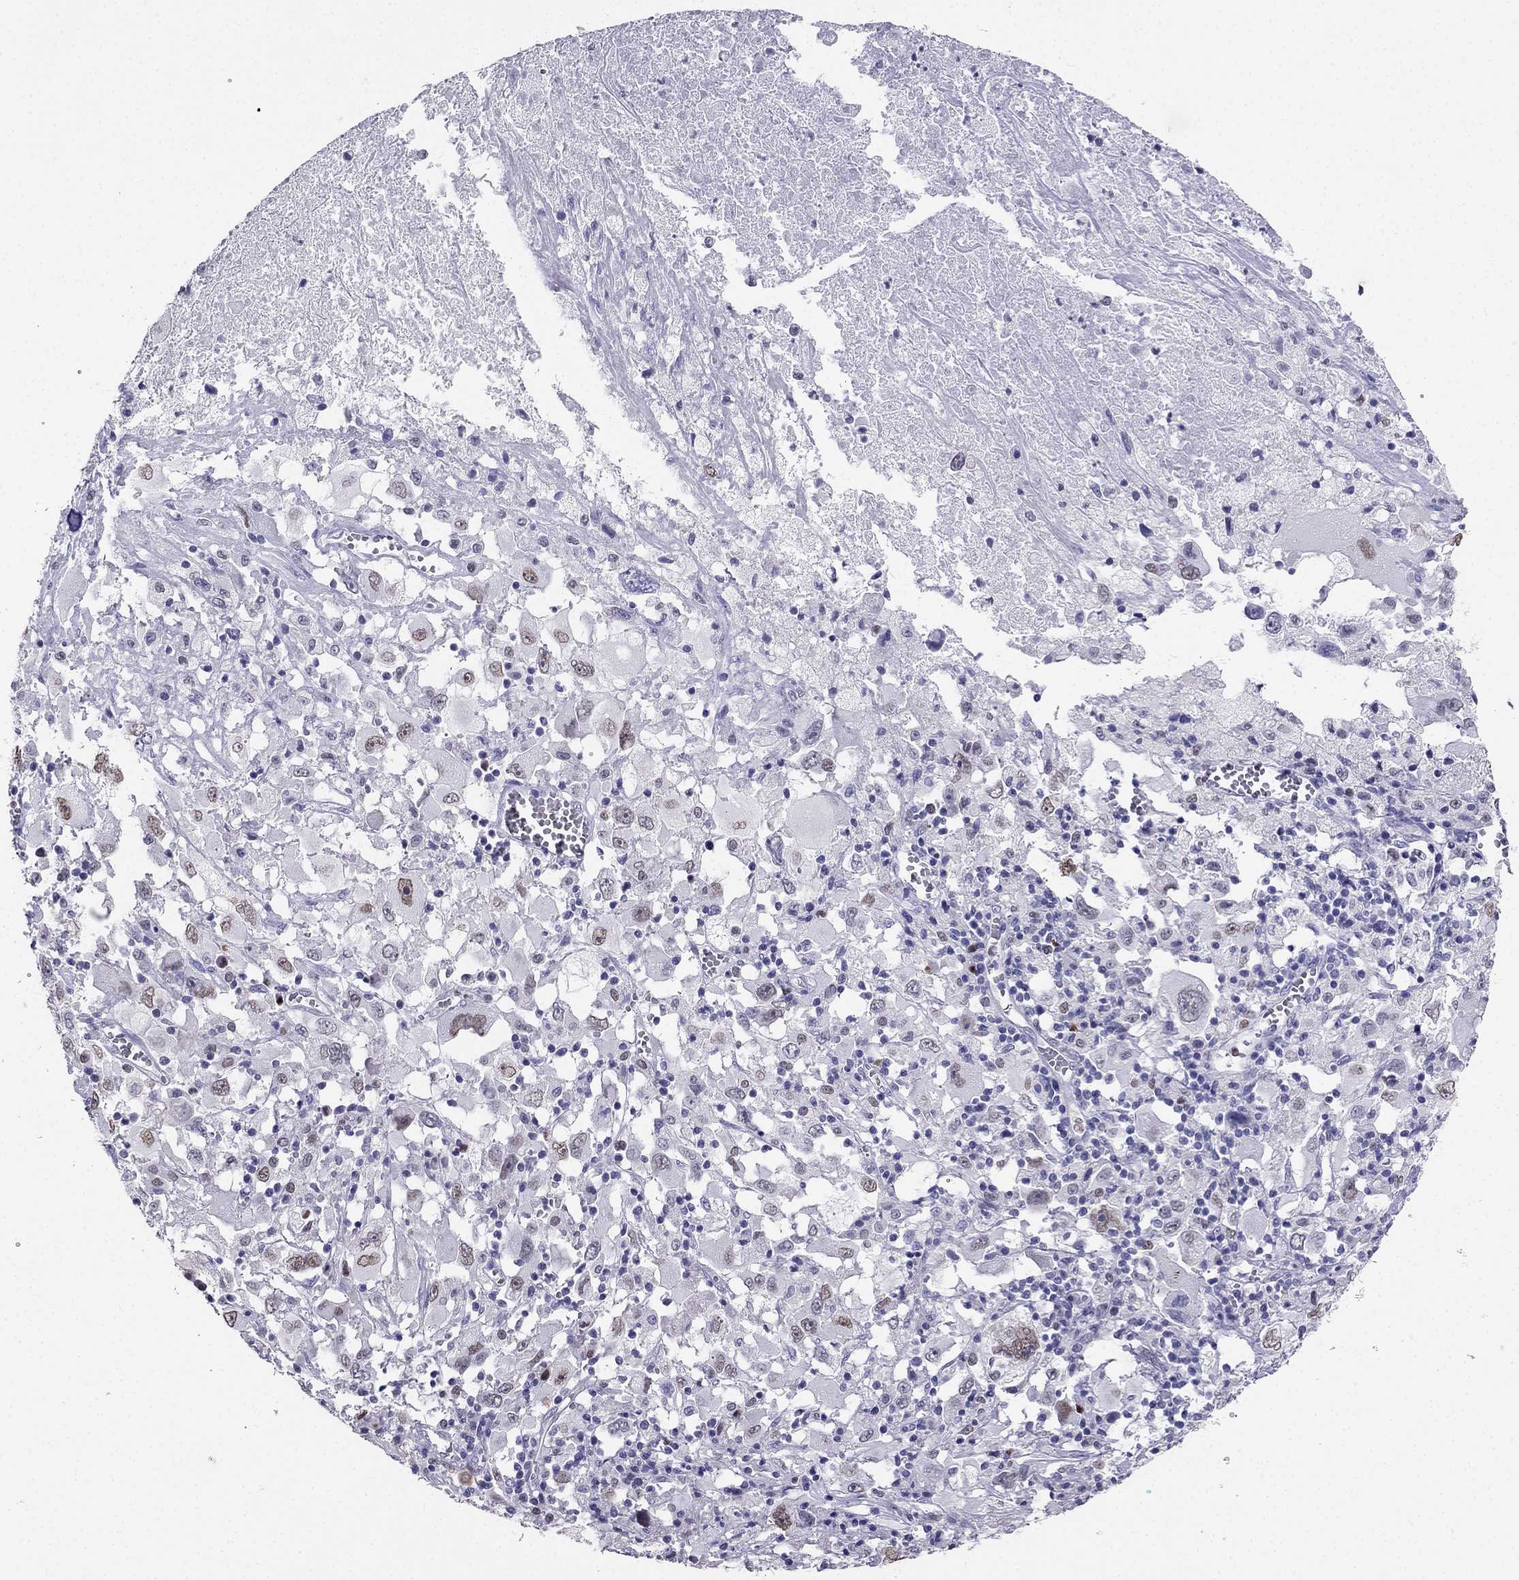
{"staining": {"intensity": "weak", "quantity": "<25%", "location": "nuclear"}, "tissue": "melanoma", "cell_type": "Tumor cells", "image_type": "cancer", "snomed": [{"axis": "morphology", "description": "Malignant melanoma, Metastatic site"}, {"axis": "topography", "description": "Soft tissue"}], "caption": "Protein analysis of malignant melanoma (metastatic site) shows no significant positivity in tumor cells.", "gene": "ARID3A", "patient": {"sex": "male", "age": 50}}